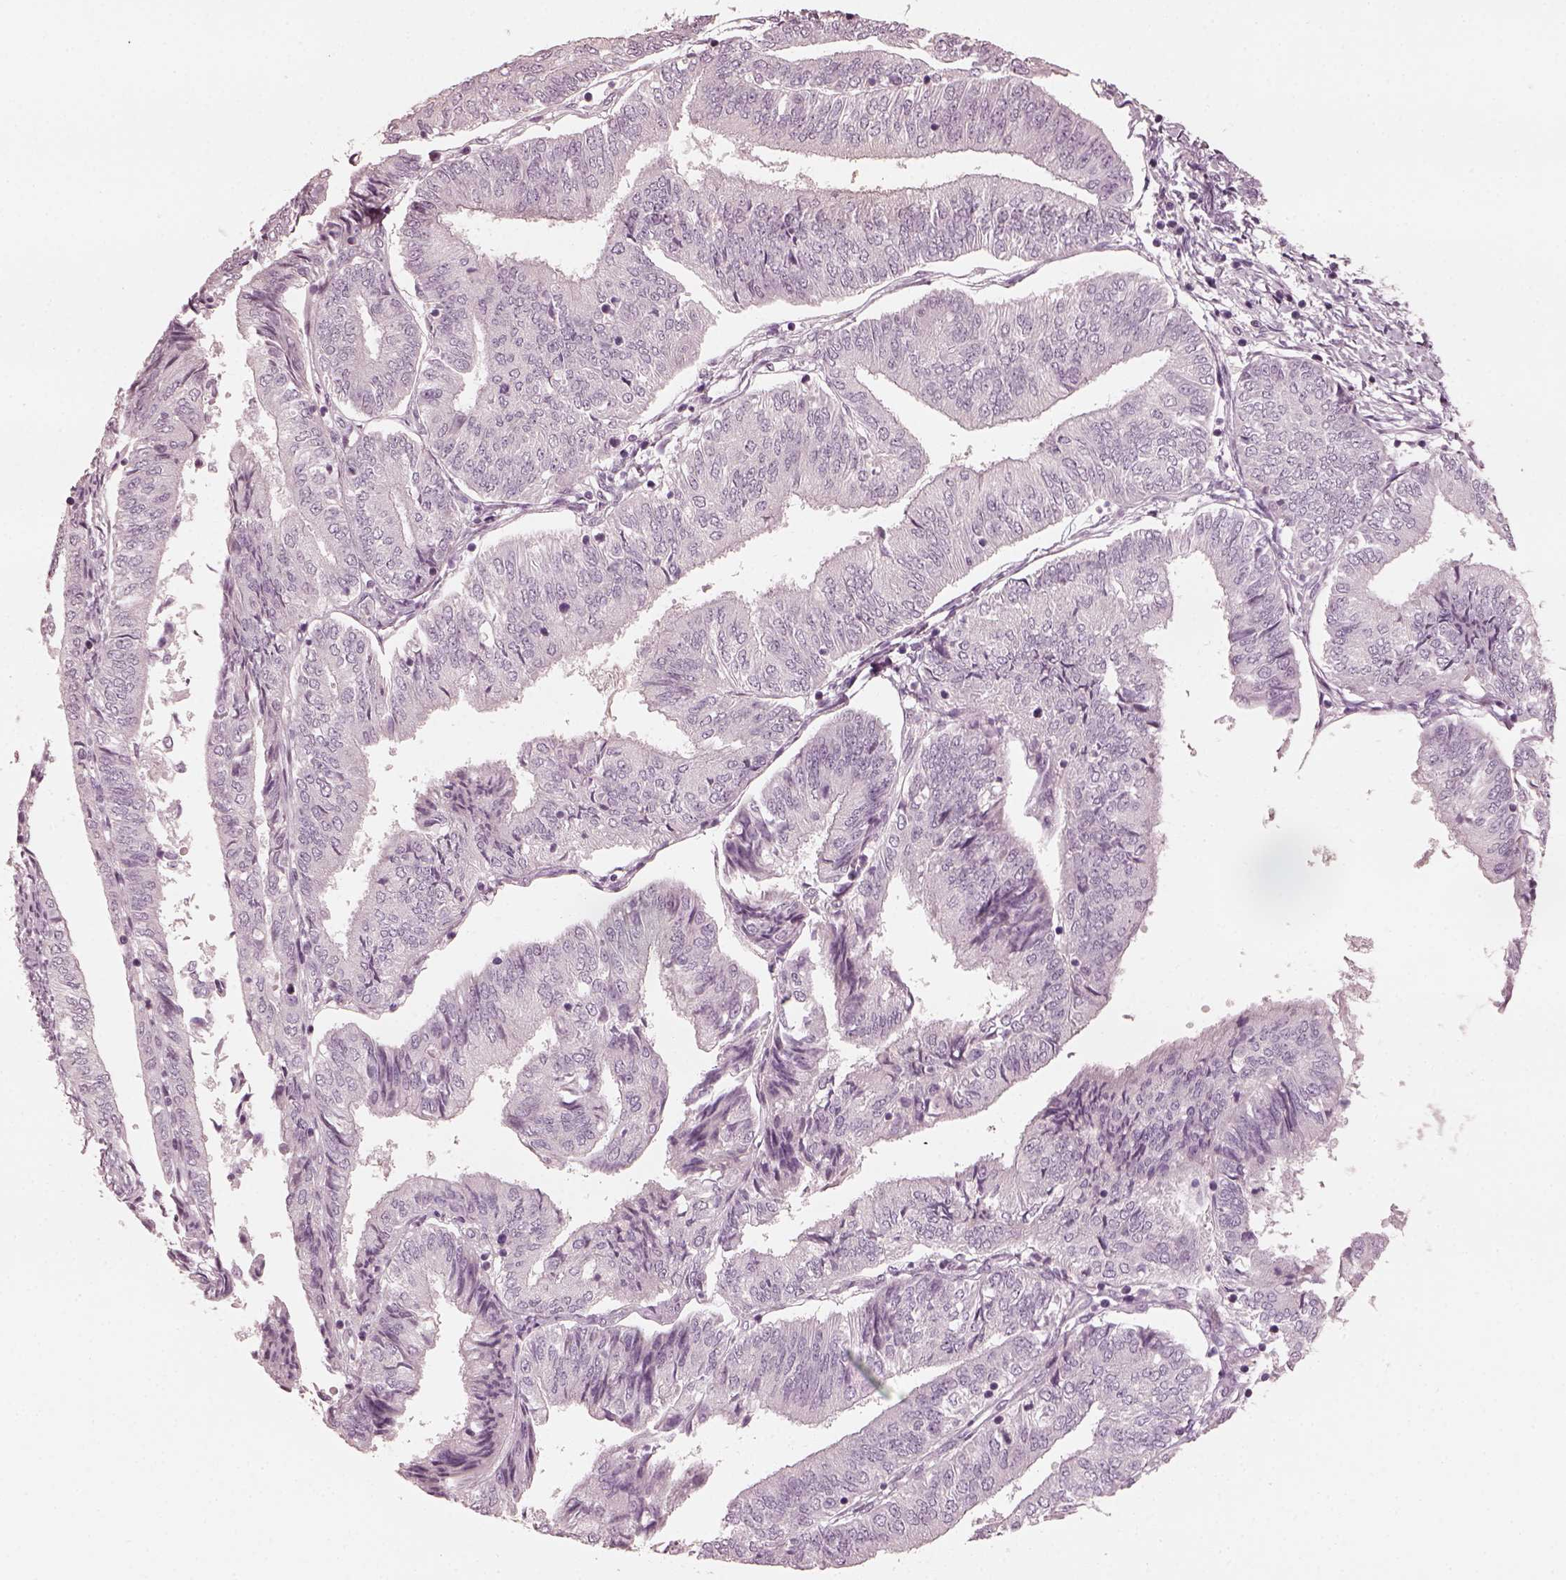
{"staining": {"intensity": "negative", "quantity": "none", "location": "none"}, "tissue": "endometrial cancer", "cell_type": "Tumor cells", "image_type": "cancer", "snomed": [{"axis": "morphology", "description": "Adenocarcinoma, NOS"}, {"axis": "topography", "description": "Endometrium"}], "caption": "This is an immunohistochemistry (IHC) photomicrograph of adenocarcinoma (endometrial). There is no expression in tumor cells.", "gene": "OPTC", "patient": {"sex": "female", "age": 58}}